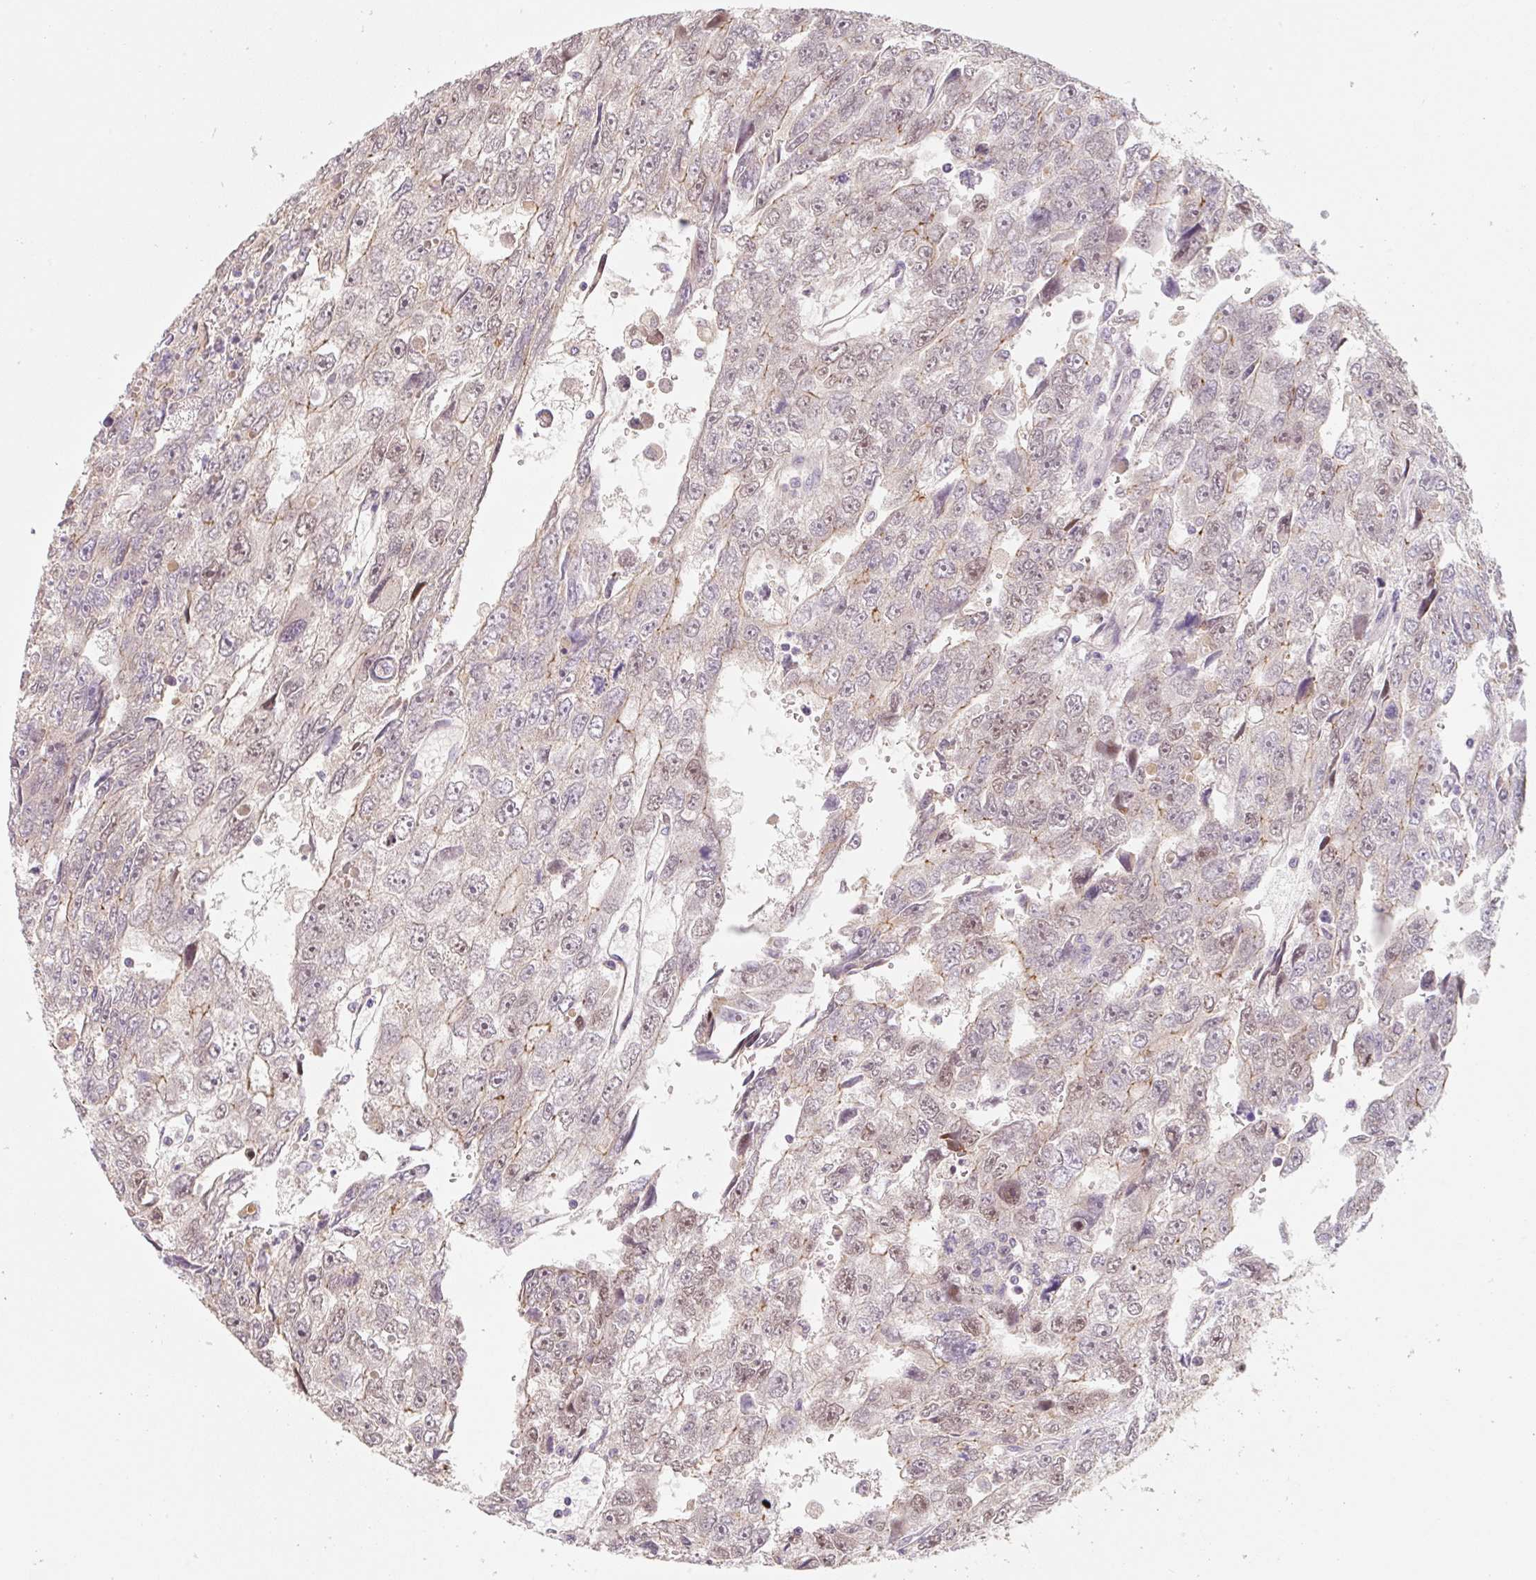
{"staining": {"intensity": "moderate", "quantity": "25%-75%", "location": "nuclear"}, "tissue": "testis cancer", "cell_type": "Tumor cells", "image_type": "cancer", "snomed": [{"axis": "morphology", "description": "Carcinoma, Embryonal, NOS"}, {"axis": "topography", "description": "Testis"}], "caption": "Immunohistochemical staining of testis cancer exhibits medium levels of moderate nuclear staining in approximately 25%-75% of tumor cells.", "gene": "MIA2", "patient": {"sex": "male", "age": 20}}